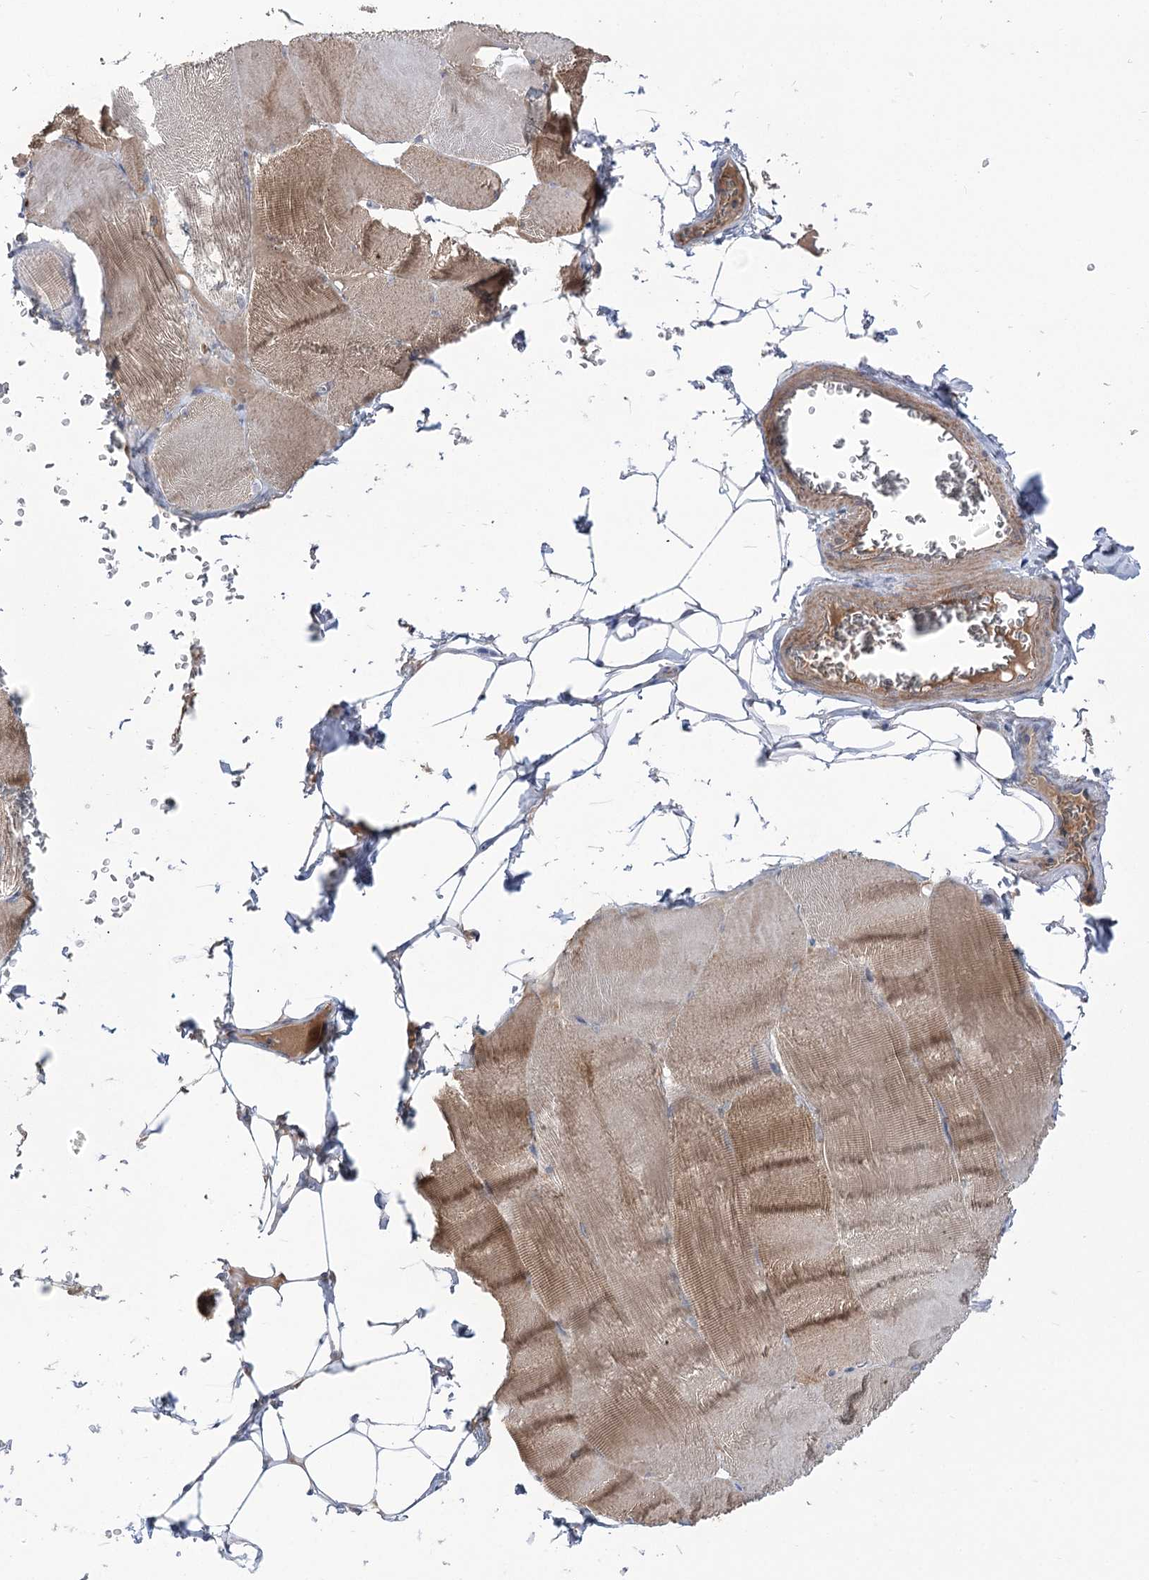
{"staining": {"intensity": "moderate", "quantity": ">75%", "location": "cytoplasmic/membranous"}, "tissue": "skeletal muscle", "cell_type": "Myocytes", "image_type": "normal", "snomed": [{"axis": "morphology", "description": "Normal tissue, NOS"}, {"axis": "morphology", "description": "Basal cell carcinoma"}, {"axis": "topography", "description": "Skeletal muscle"}], "caption": "High-power microscopy captured an IHC photomicrograph of benign skeletal muscle, revealing moderate cytoplasmic/membranous staining in approximately >75% of myocytes.", "gene": "GBF1", "patient": {"sex": "female", "age": 64}}